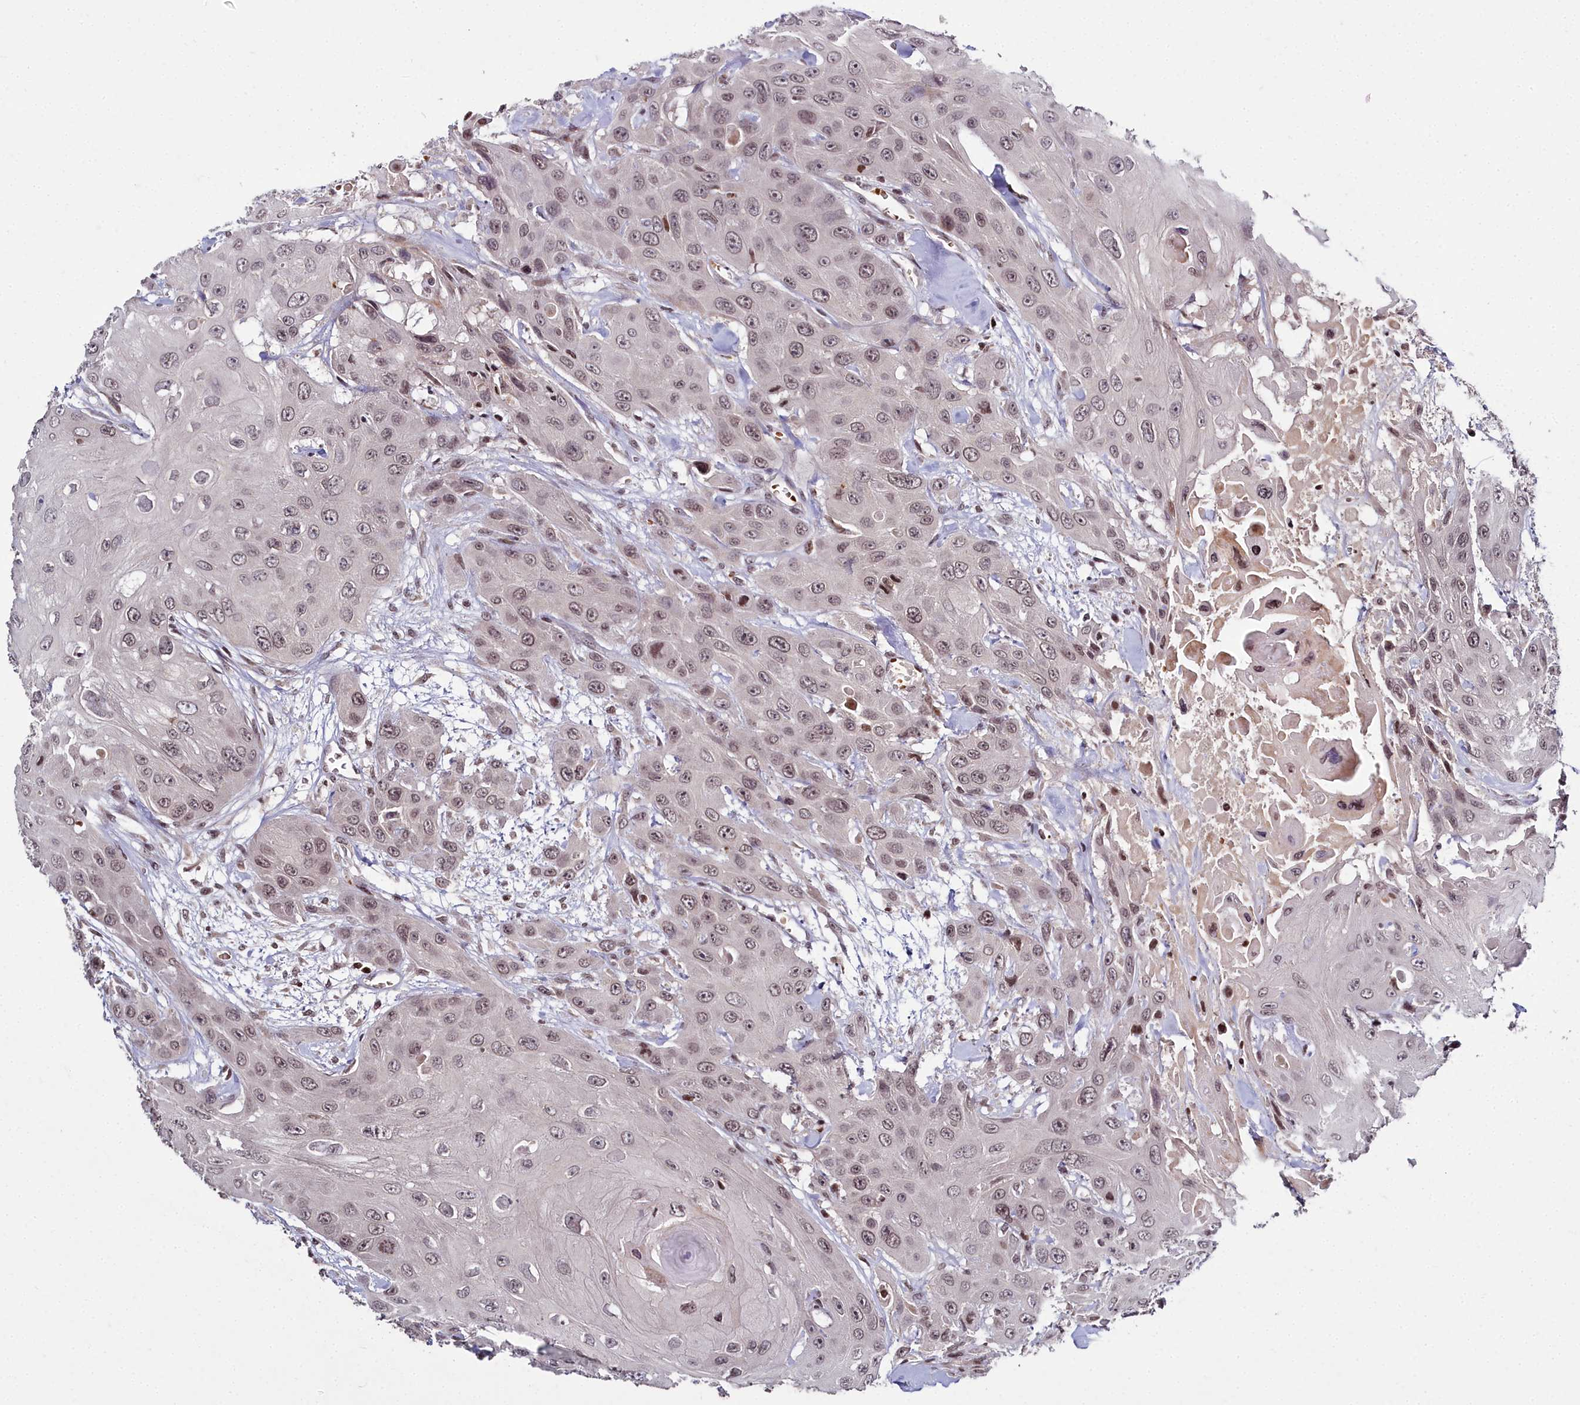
{"staining": {"intensity": "weak", "quantity": ">75%", "location": "nuclear"}, "tissue": "head and neck cancer", "cell_type": "Tumor cells", "image_type": "cancer", "snomed": [{"axis": "morphology", "description": "Squamous cell carcinoma, NOS"}, {"axis": "topography", "description": "Head-Neck"}], "caption": "A micrograph of head and neck cancer (squamous cell carcinoma) stained for a protein exhibits weak nuclear brown staining in tumor cells.", "gene": "FZD4", "patient": {"sex": "male", "age": 81}}